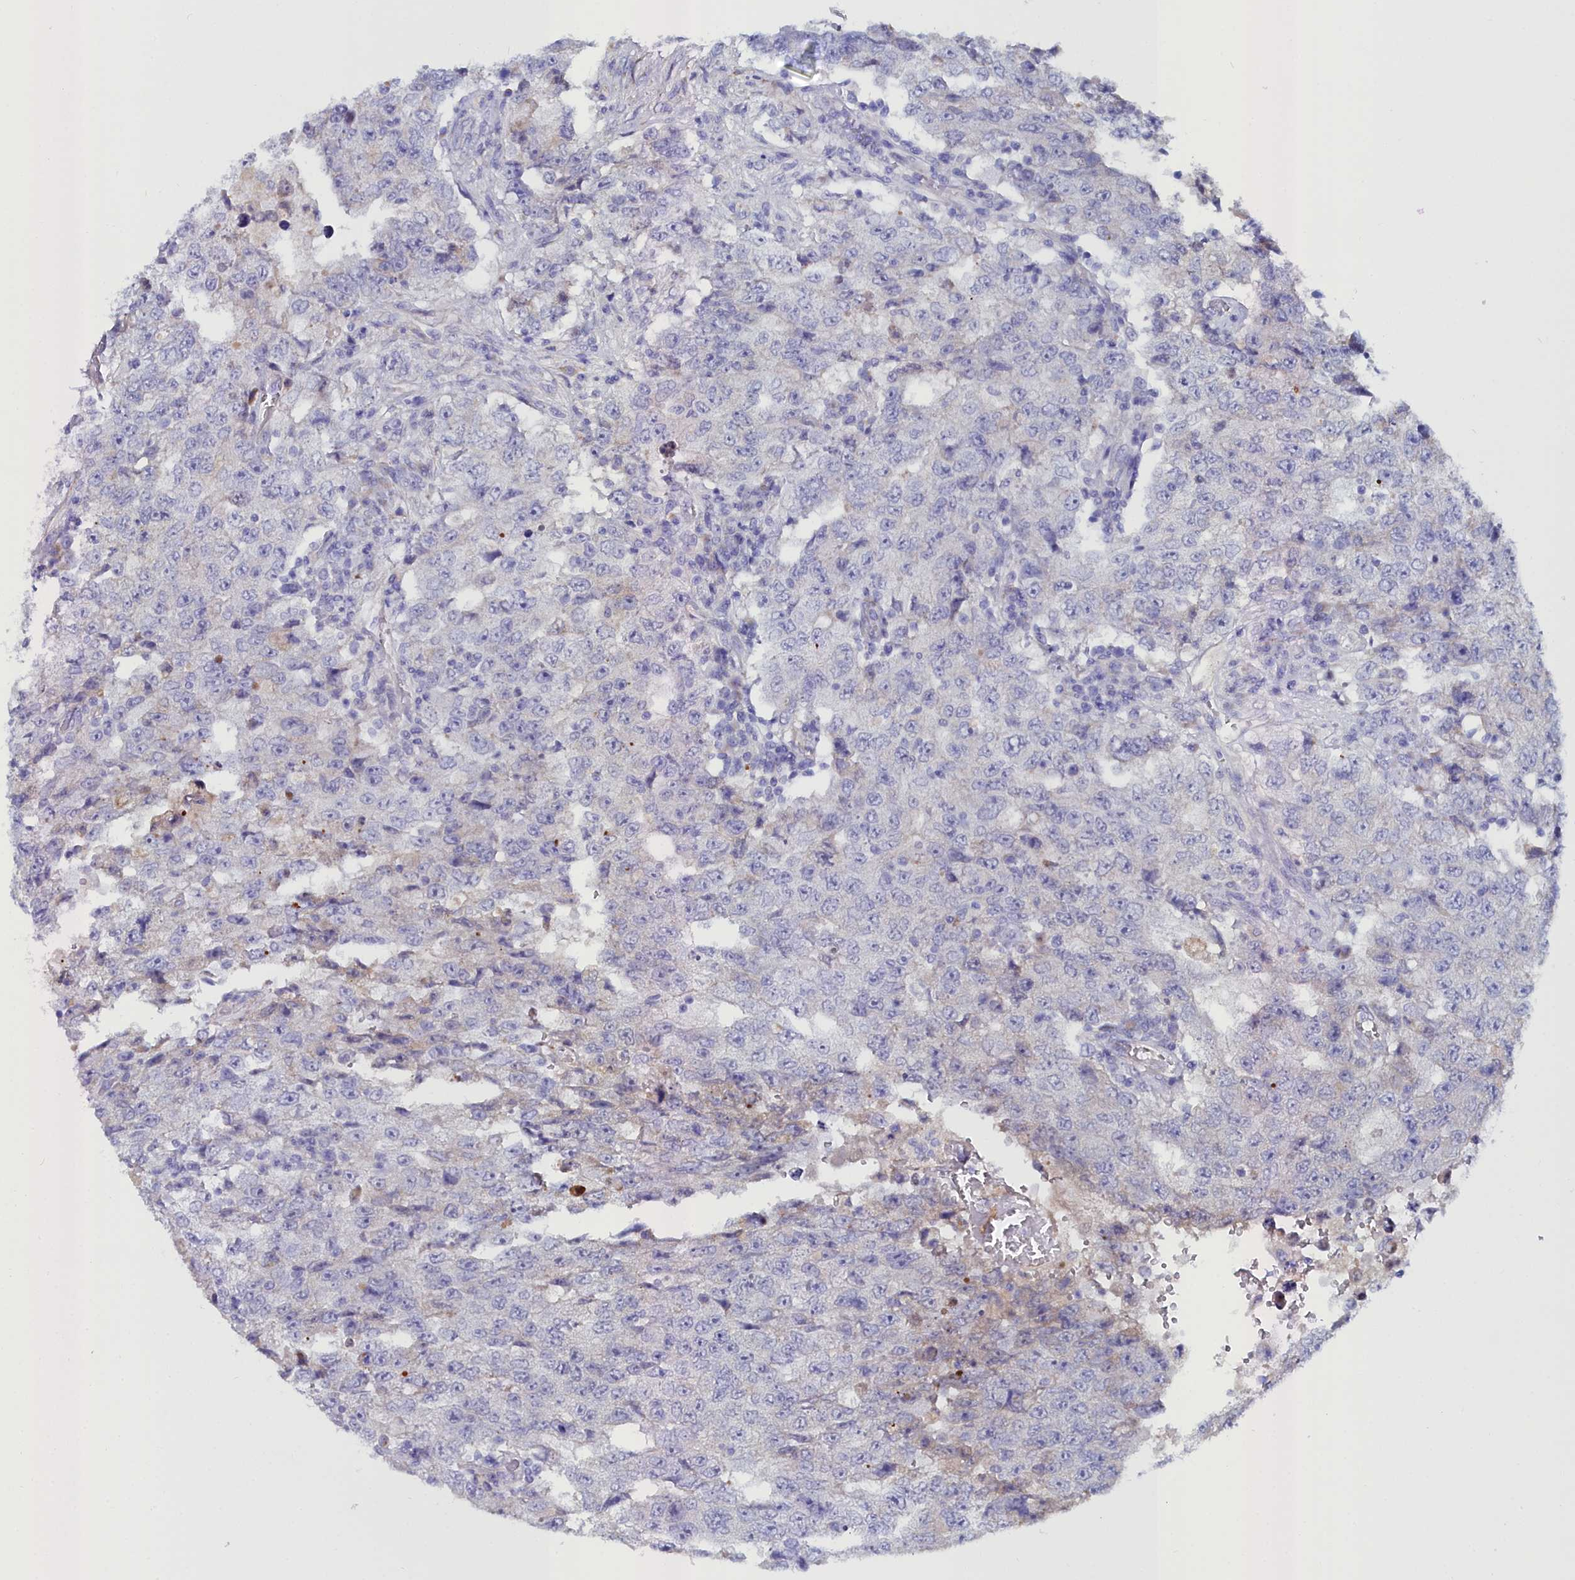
{"staining": {"intensity": "weak", "quantity": "<25%", "location": "cytoplasmic/membranous"}, "tissue": "testis cancer", "cell_type": "Tumor cells", "image_type": "cancer", "snomed": [{"axis": "morphology", "description": "Carcinoma, Embryonal, NOS"}, {"axis": "topography", "description": "Testis"}], "caption": "Protein analysis of testis cancer (embryonal carcinoma) shows no significant staining in tumor cells. (DAB IHC with hematoxylin counter stain).", "gene": "SLC49A3", "patient": {"sex": "male", "age": 26}}